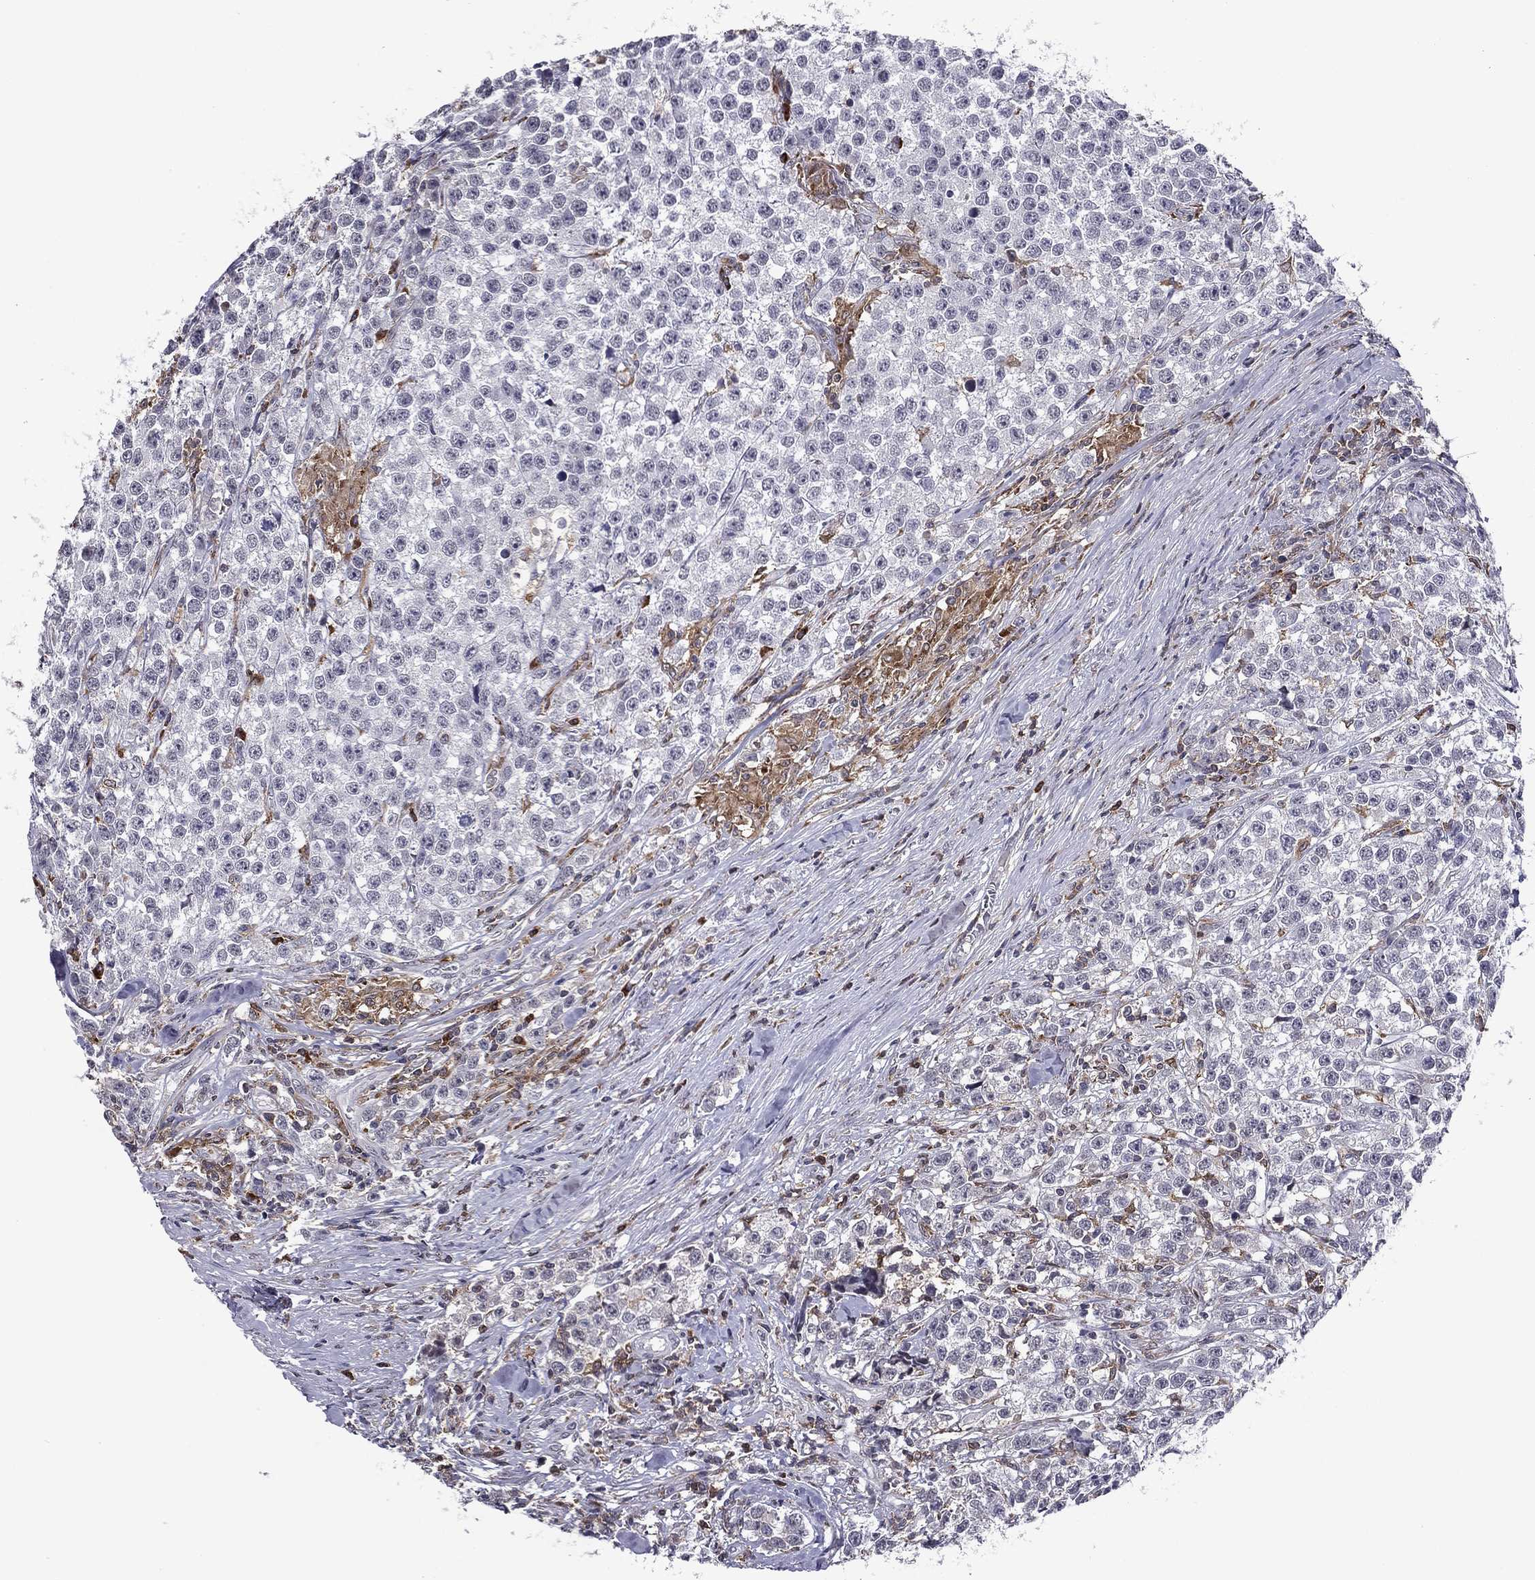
{"staining": {"intensity": "negative", "quantity": "none", "location": "none"}, "tissue": "testis cancer", "cell_type": "Tumor cells", "image_type": "cancer", "snomed": [{"axis": "morphology", "description": "Seminoma, NOS"}, {"axis": "topography", "description": "Testis"}], "caption": "Immunohistochemical staining of seminoma (testis) reveals no significant staining in tumor cells.", "gene": "PLCB2", "patient": {"sex": "male", "age": 59}}